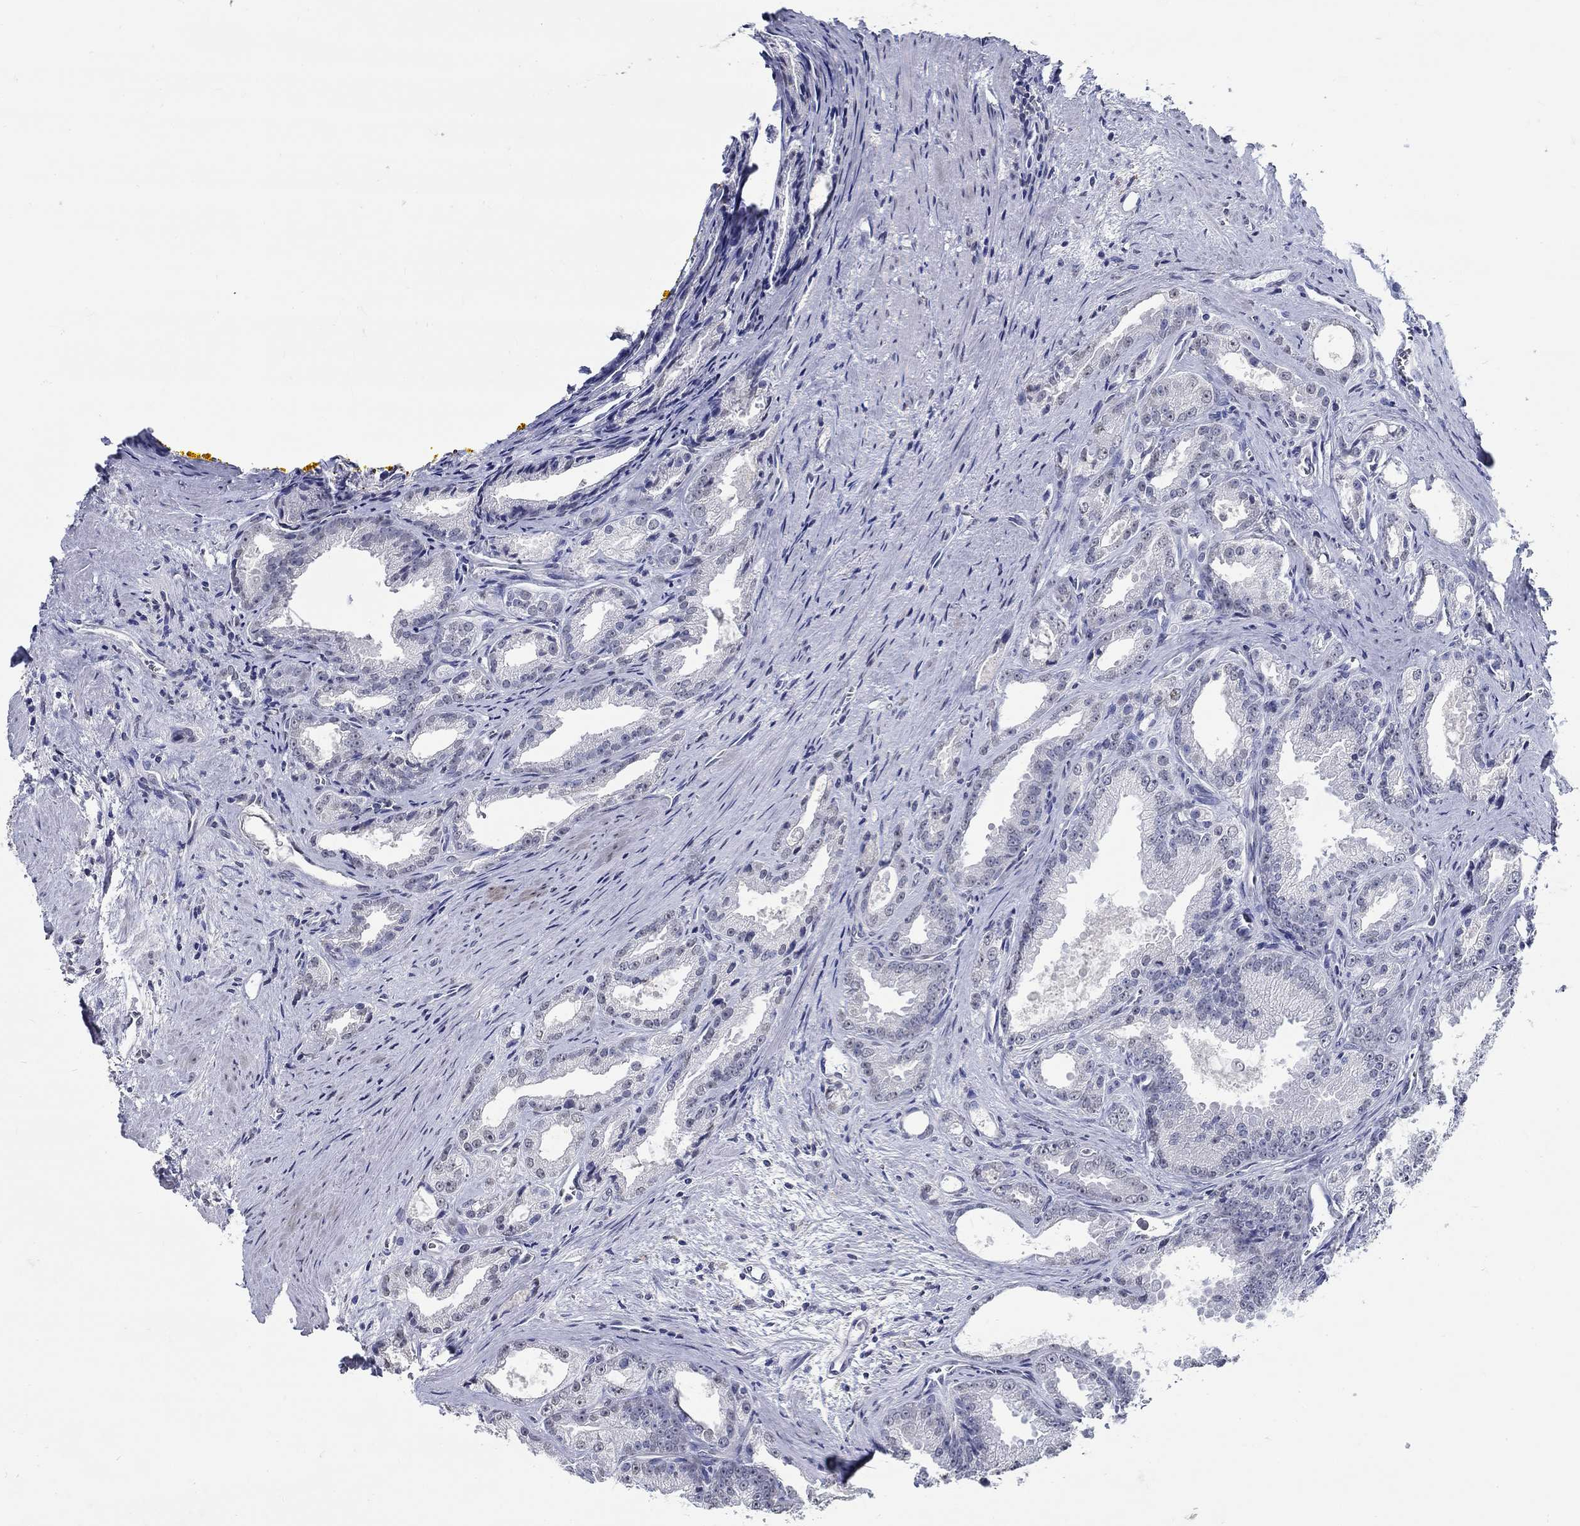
{"staining": {"intensity": "negative", "quantity": "none", "location": "none"}, "tissue": "prostate cancer", "cell_type": "Tumor cells", "image_type": "cancer", "snomed": [{"axis": "morphology", "description": "Adenocarcinoma, NOS"}, {"axis": "morphology", "description": "Adenocarcinoma, High grade"}, {"axis": "topography", "description": "Prostate"}], "caption": "Immunohistochemistry photomicrograph of neoplastic tissue: prostate adenocarcinoma stained with DAB shows no significant protein staining in tumor cells.", "gene": "PDE1B", "patient": {"sex": "male", "age": 70}}